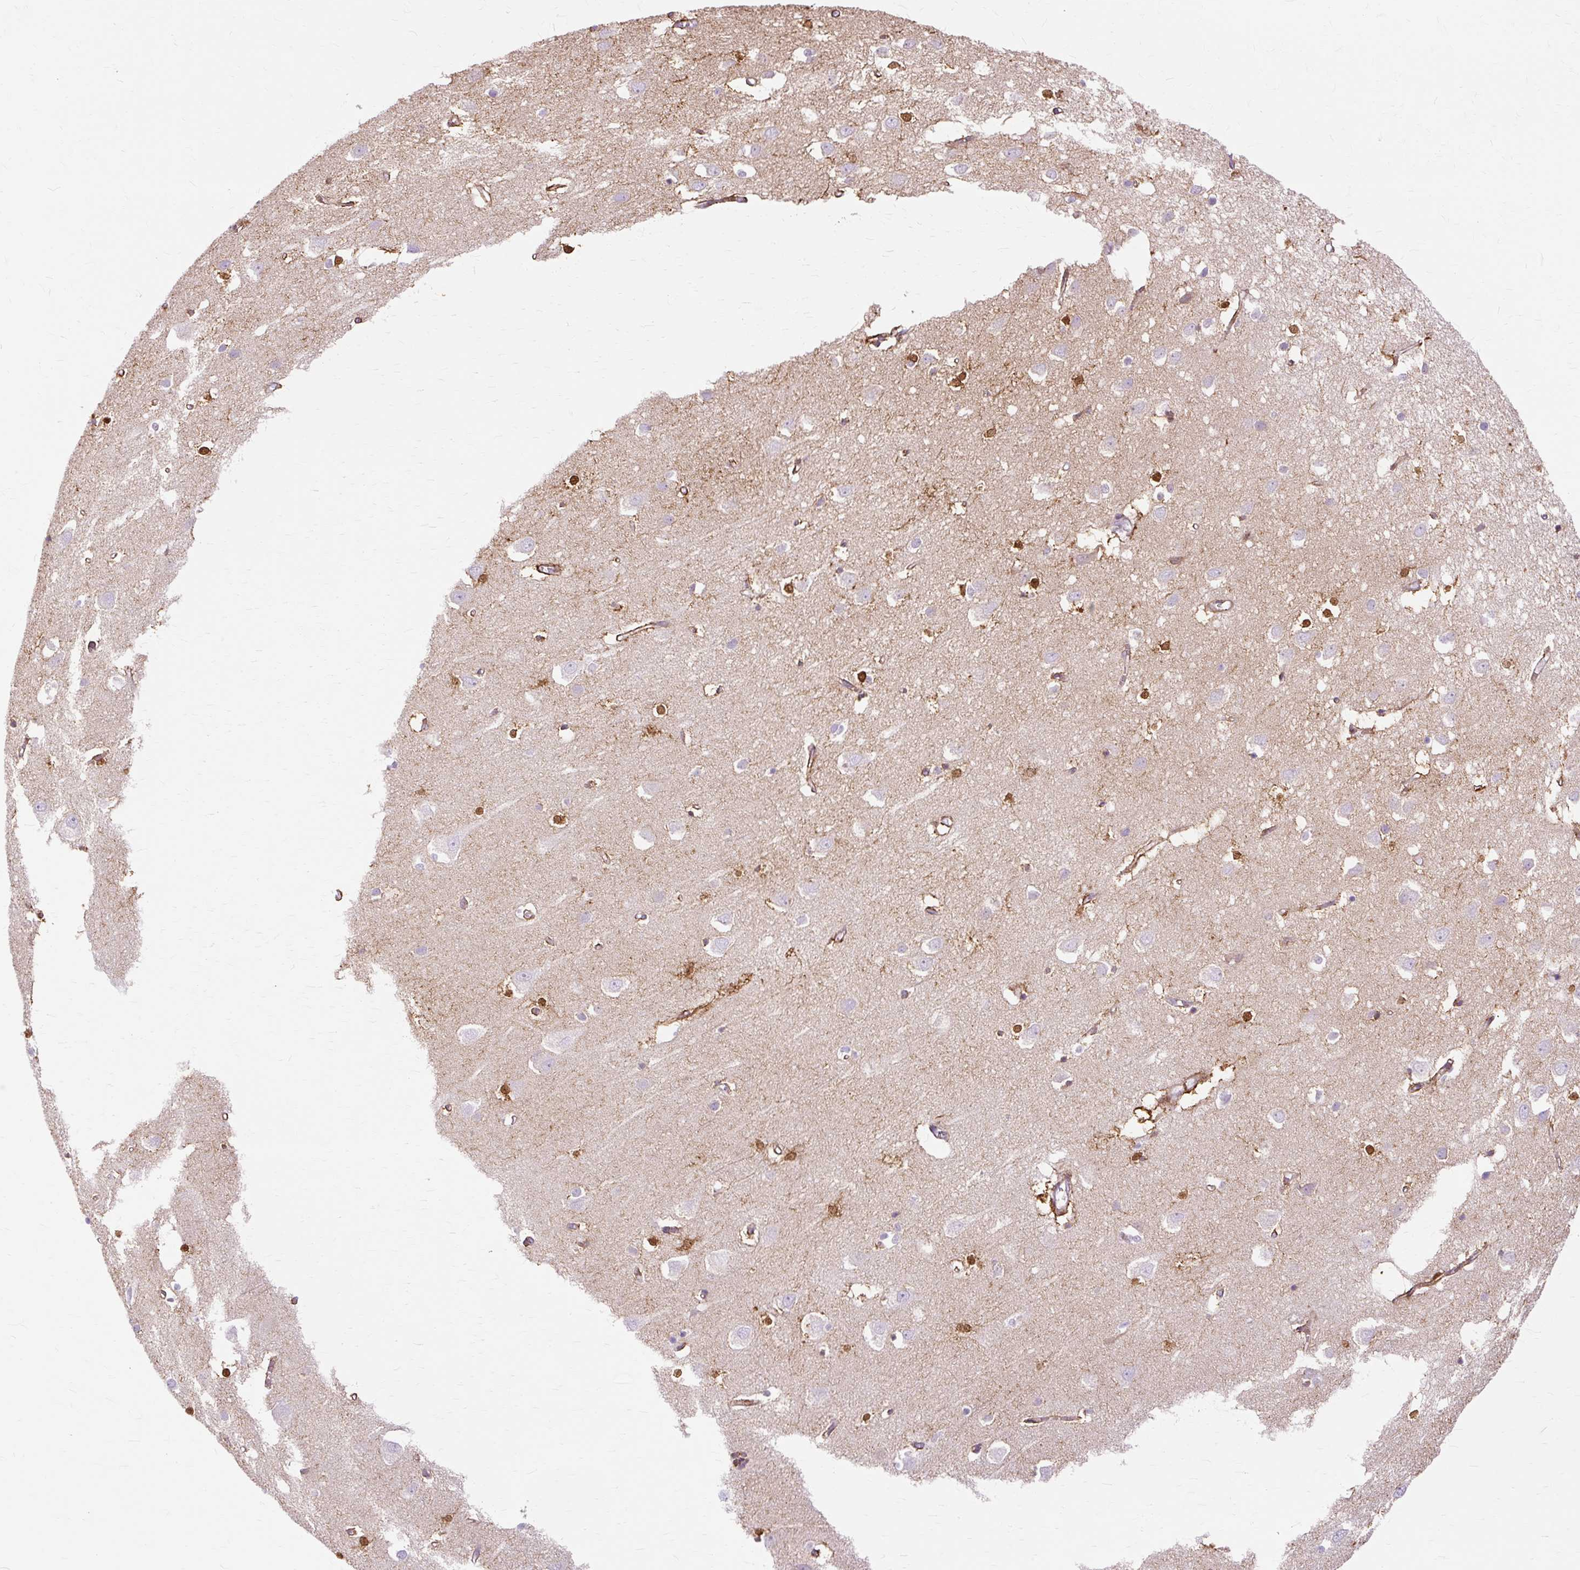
{"staining": {"intensity": "strong", "quantity": ">75%", "location": "cytoplasmic/membranous"}, "tissue": "cerebral cortex", "cell_type": "Endothelial cells", "image_type": "normal", "snomed": [{"axis": "morphology", "description": "Normal tissue, NOS"}, {"axis": "topography", "description": "Cerebral cortex"}], "caption": "Immunohistochemical staining of unremarkable human cerebral cortex exhibits high levels of strong cytoplasmic/membranous expression in approximately >75% of endothelial cells.", "gene": "DCTN4", "patient": {"sex": "male", "age": 70}}